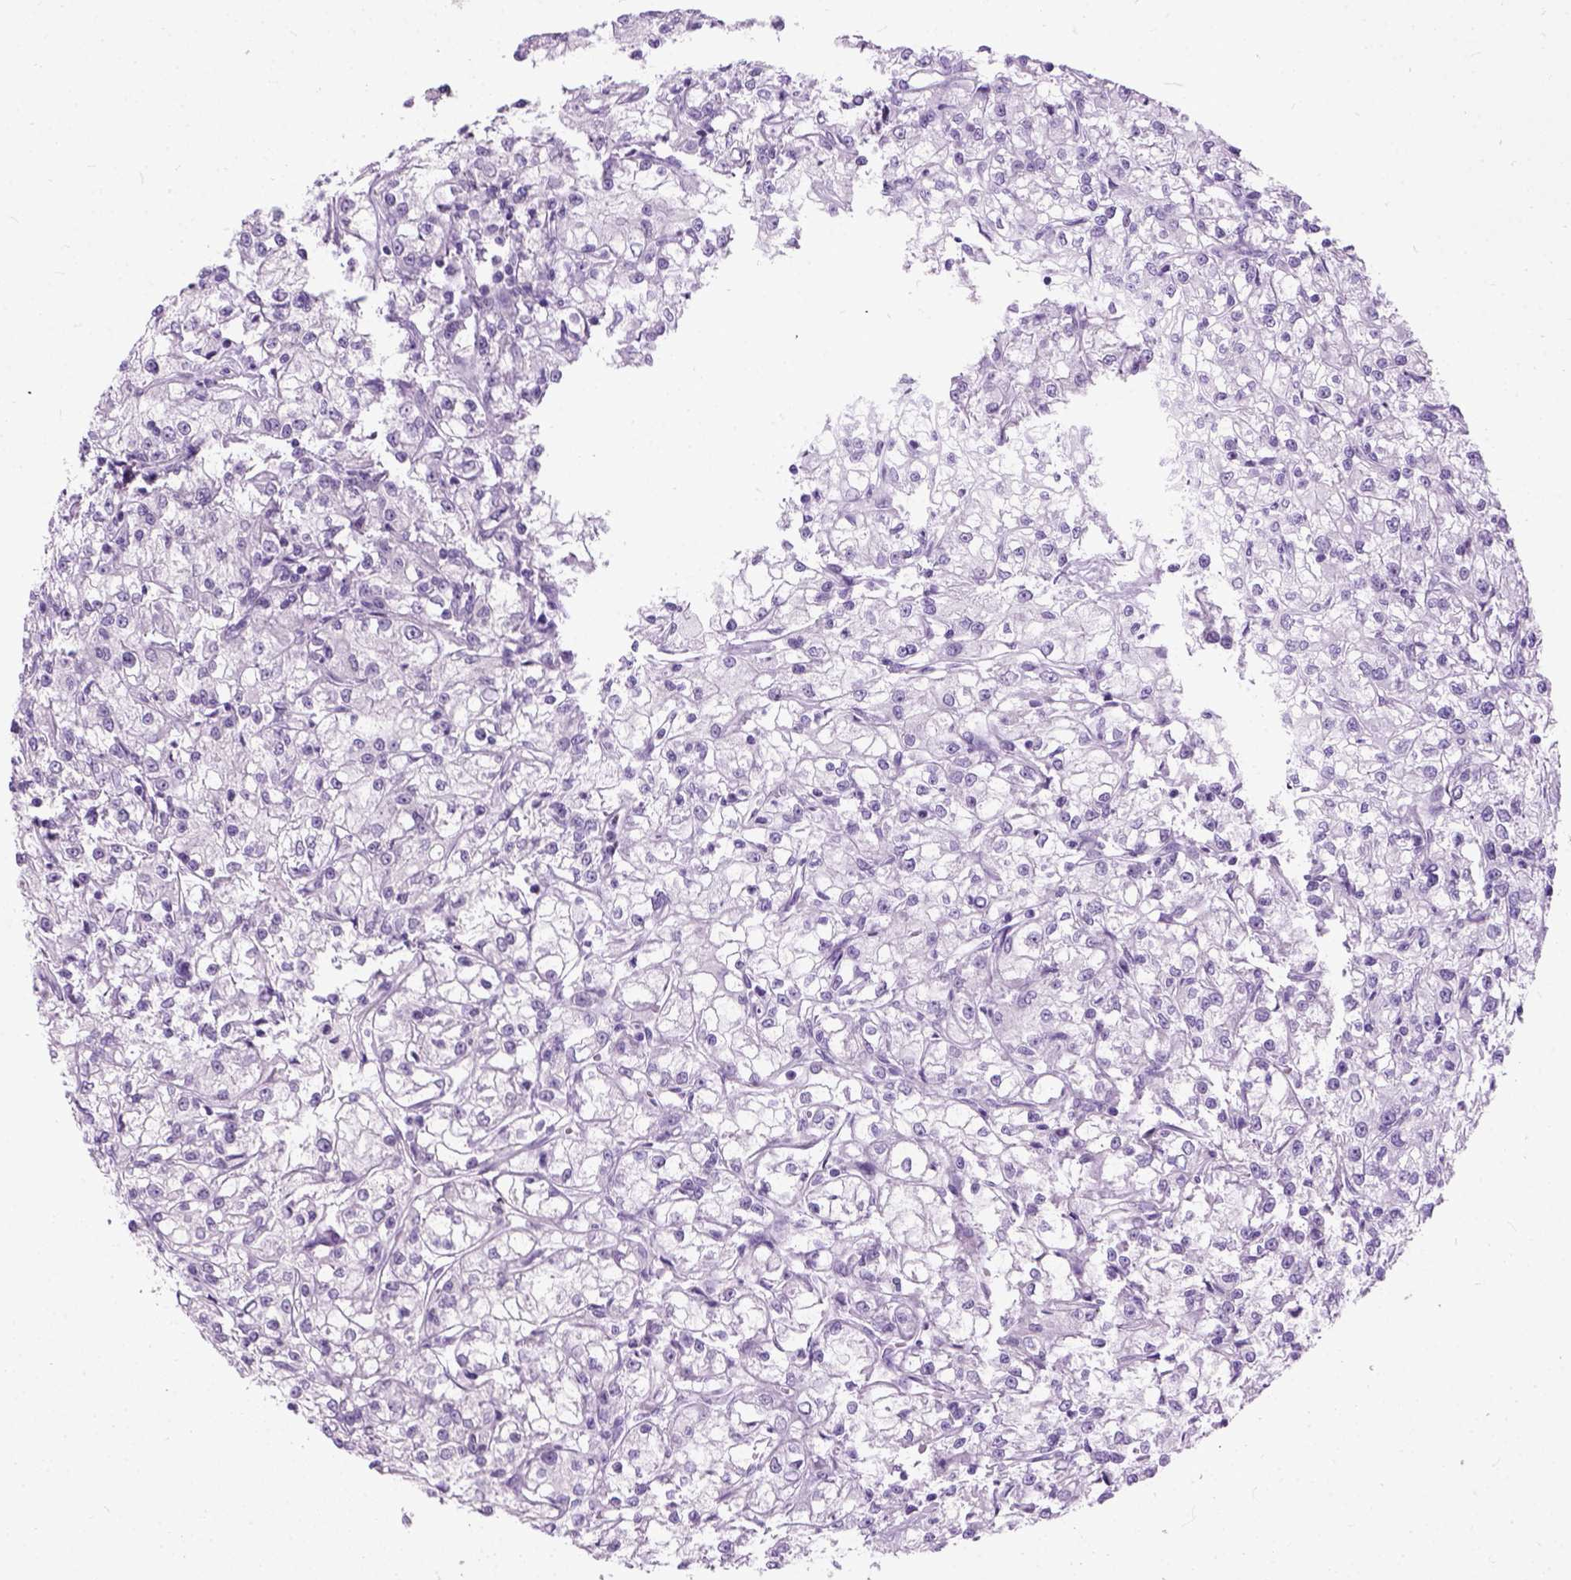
{"staining": {"intensity": "negative", "quantity": "none", "location": "none"}, "tissue": "renal cancer", "cell_type": "Tumor cells", "image_type": "cancer", "snomed": [{"axis": "morphology", "description": "Adenocarcinoma, NOS"}, {"axis": "topography", "description": "Kidney"}], "caption": "Micrograph shows no protein expression in tumor cells of adenocarcinoma (renal) tissue. (Brightfield microscopy of DAB immunohistochemistry (IHC) at high magnification).", "gene": "AXDND1", "patient": {"sex": "female", "age": 59}}